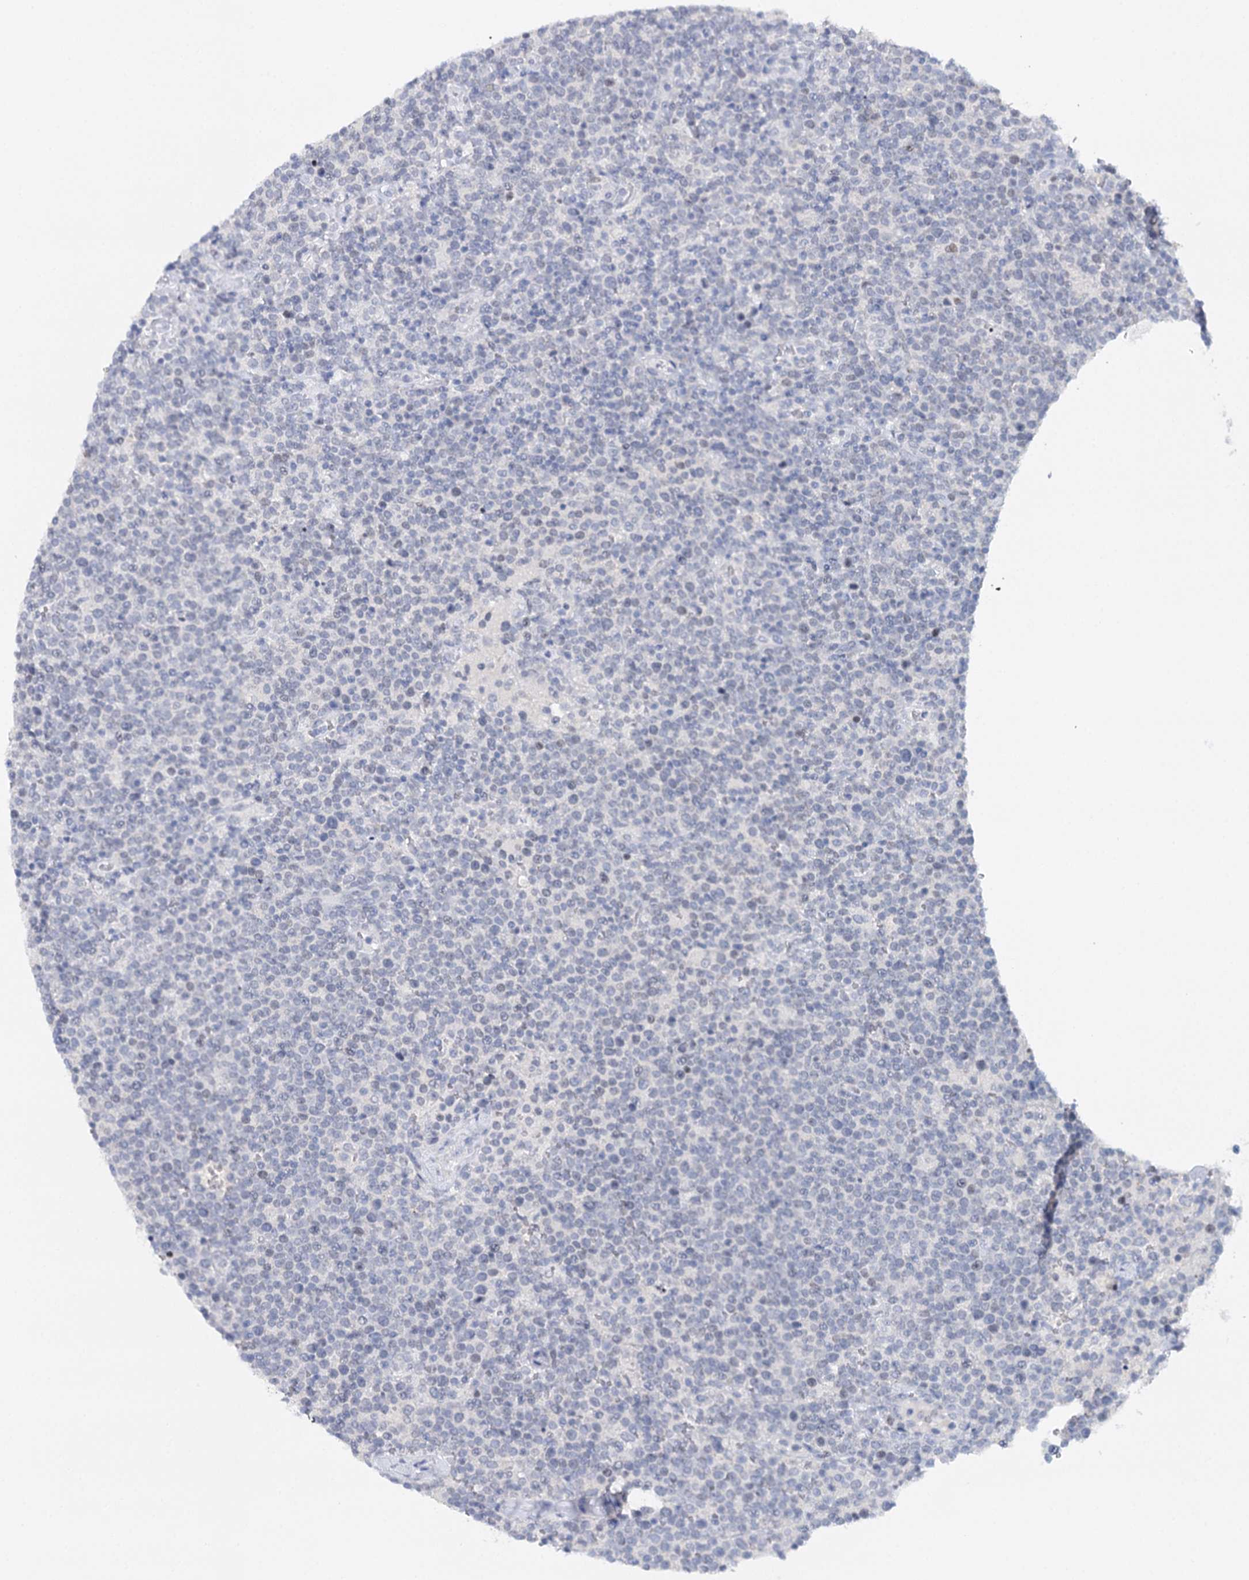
{"staining": {"intensity": "negative", "quantity": "none", "location": "none"}, "tissue": "lymphoma", "cell_type": "Tumor cells", "image_type": "cancer", "snomed": [{"axis": "morphology", "description": "Malignant lymphoma, non-Hodgkin's type, High grade"}, {"axis": "topography", "description": "Lymph node"}], "caption": "Tumor cells are negative for protein expression in human lymphoma.", "gene": "TP53", "patient": {"sex": "male", "age": 61}}